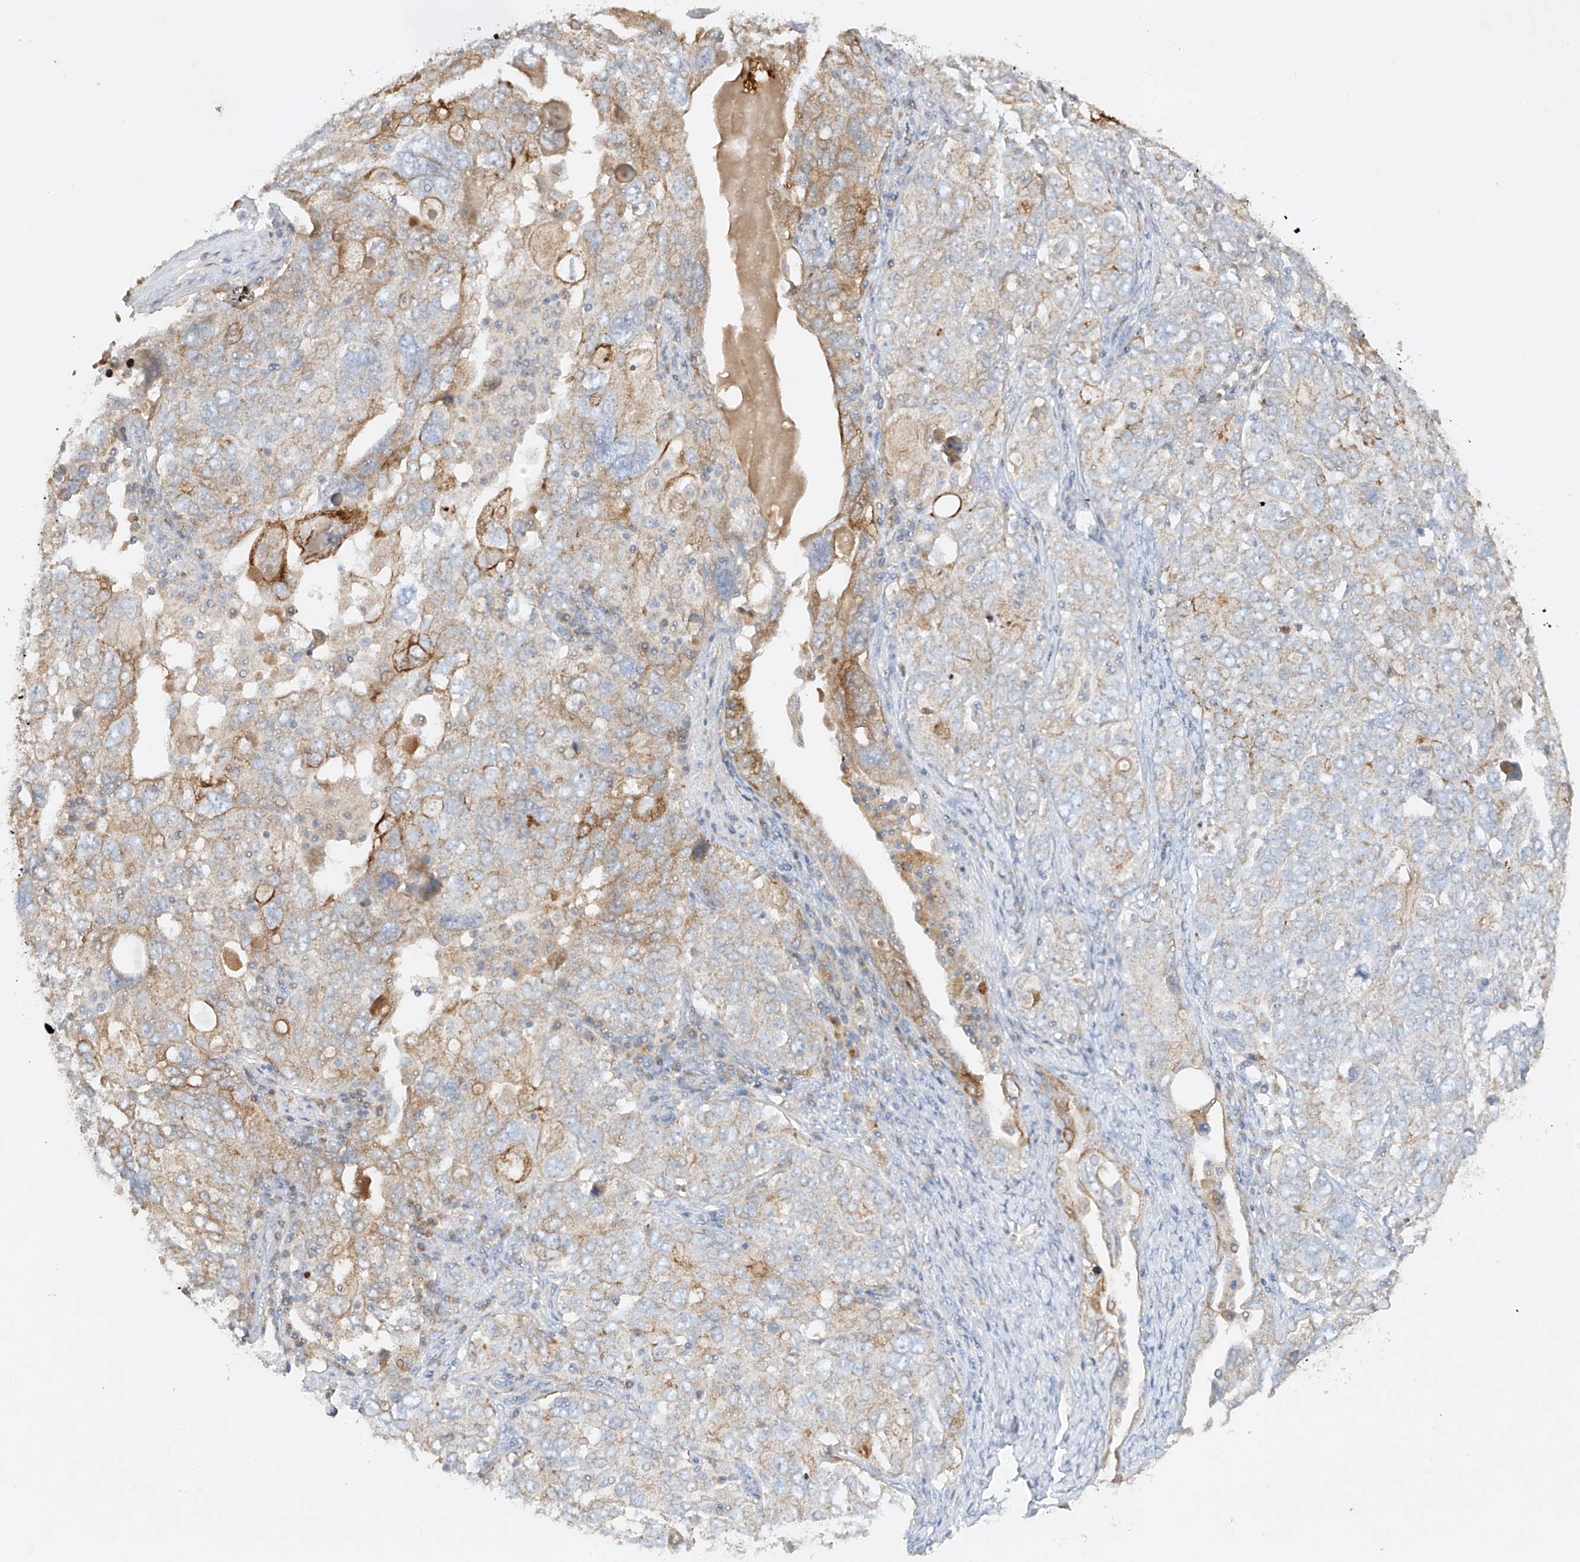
{"staining": {"intensity": "weak", "quantity": "25%-75%", "location": "cytoplasmic/membranous"}, "tissue": "ovarian cancer", "cell_type": "Tumor cells", "image_type": "cancer", "snomed": [{"axis": "morphology", "description": "Carcinoma, endometroid"}, {"axis": "topography", "description": "Ovary"}], "caption": "Immunohistochemical staining of ovarian cancer (endometroid carcinoma) reveals low levels of weak cytoplasmic/membranous protein positivity in about 25%-75% of tumor cells.", "gene": "KPNA7", "patient": {"sex": "female", "age": 62}}